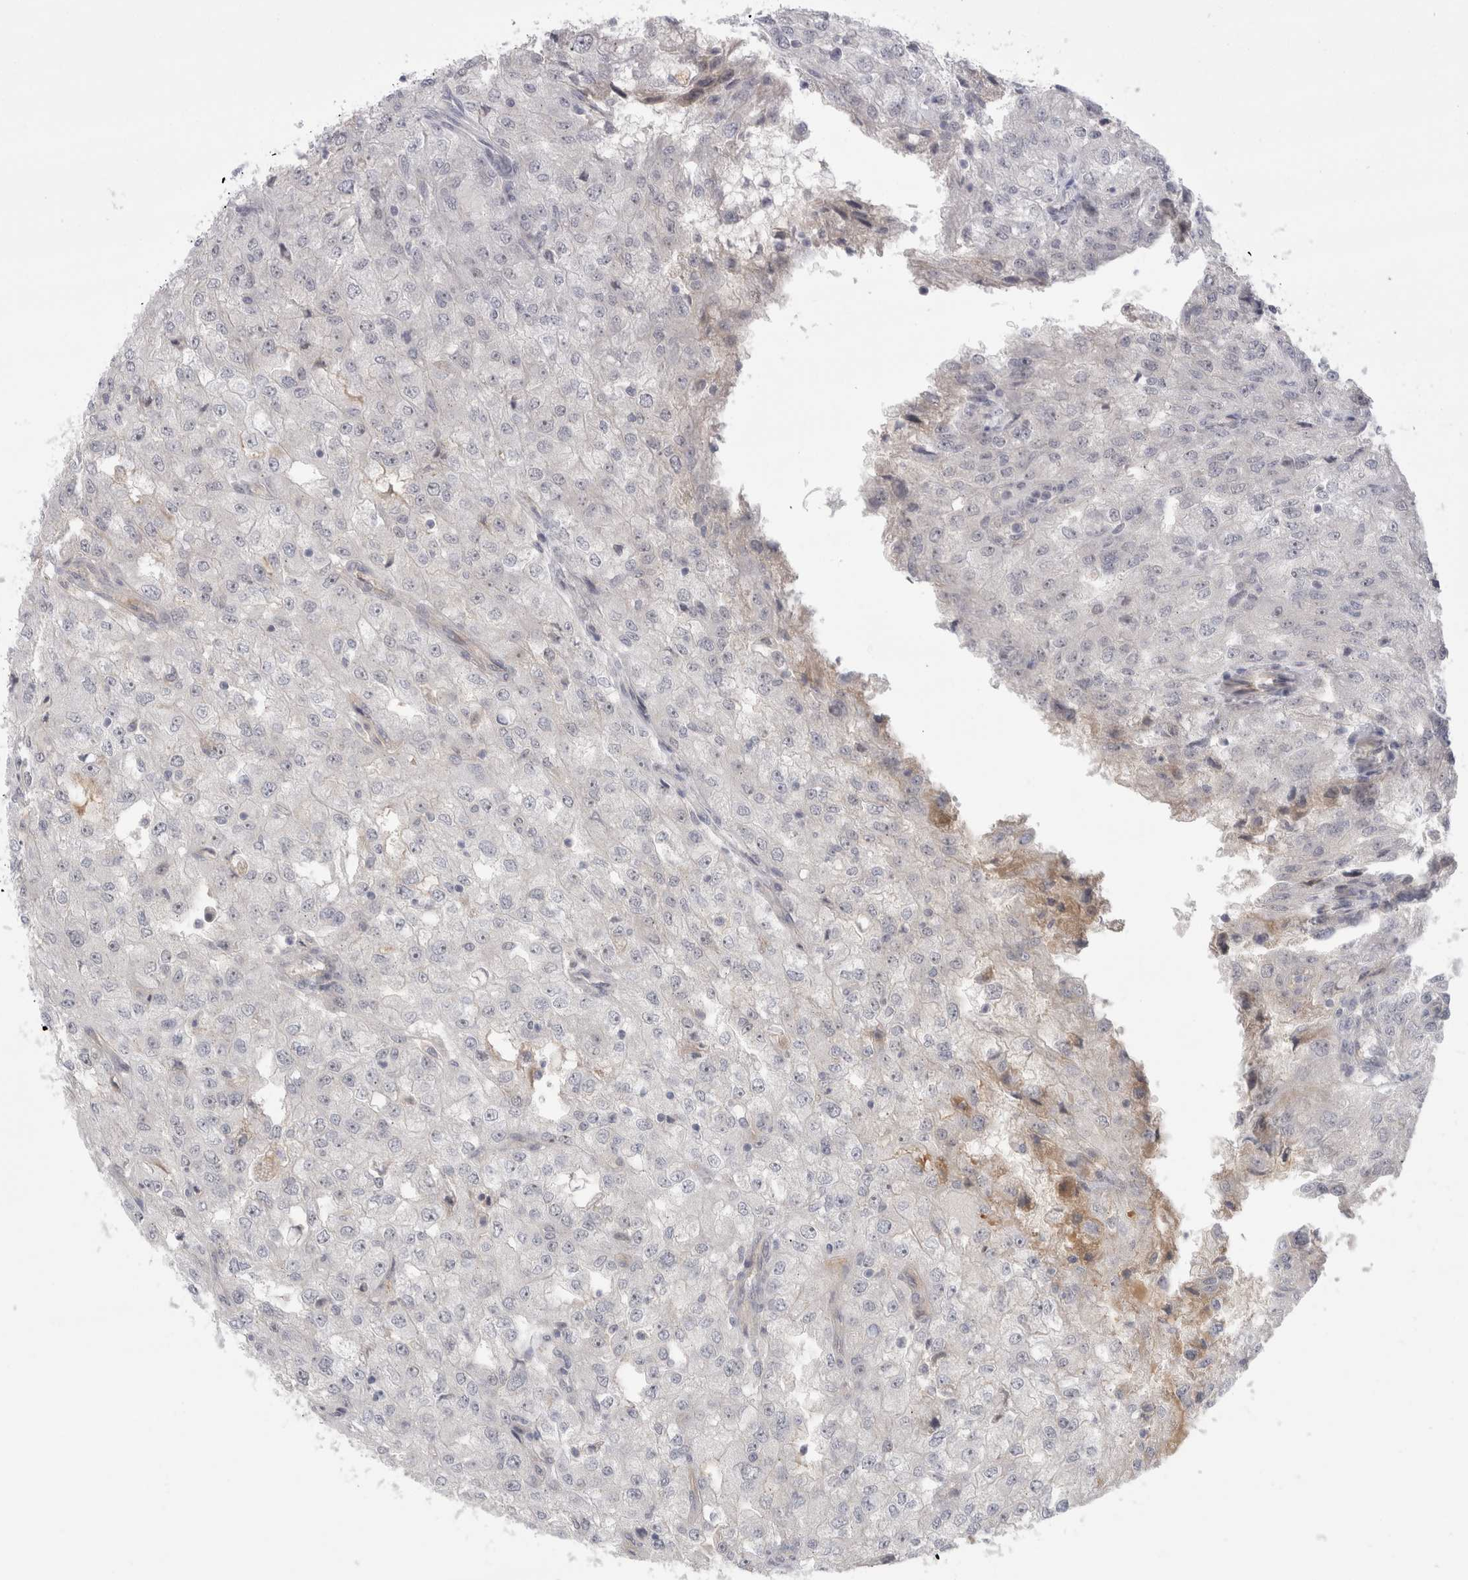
{"staining": {"intensity": "negative", "quantity": "none", "location": "none"}, "tissue": "renal cancer", "cell_type": "Tumor cells", "image_type": "cancer", "snomed": [{"axis": "morphology", "description": "Adenocarcinoma, NOS"}, {"axis": "topography", "description": "Kidney"}], "caption": "A histopathology image of human renal cancer (adenocarcinoma) is negative for staining in tumor cells.", "gene": "ZNF24", "patient": {"sex": "female", "age": 54}}